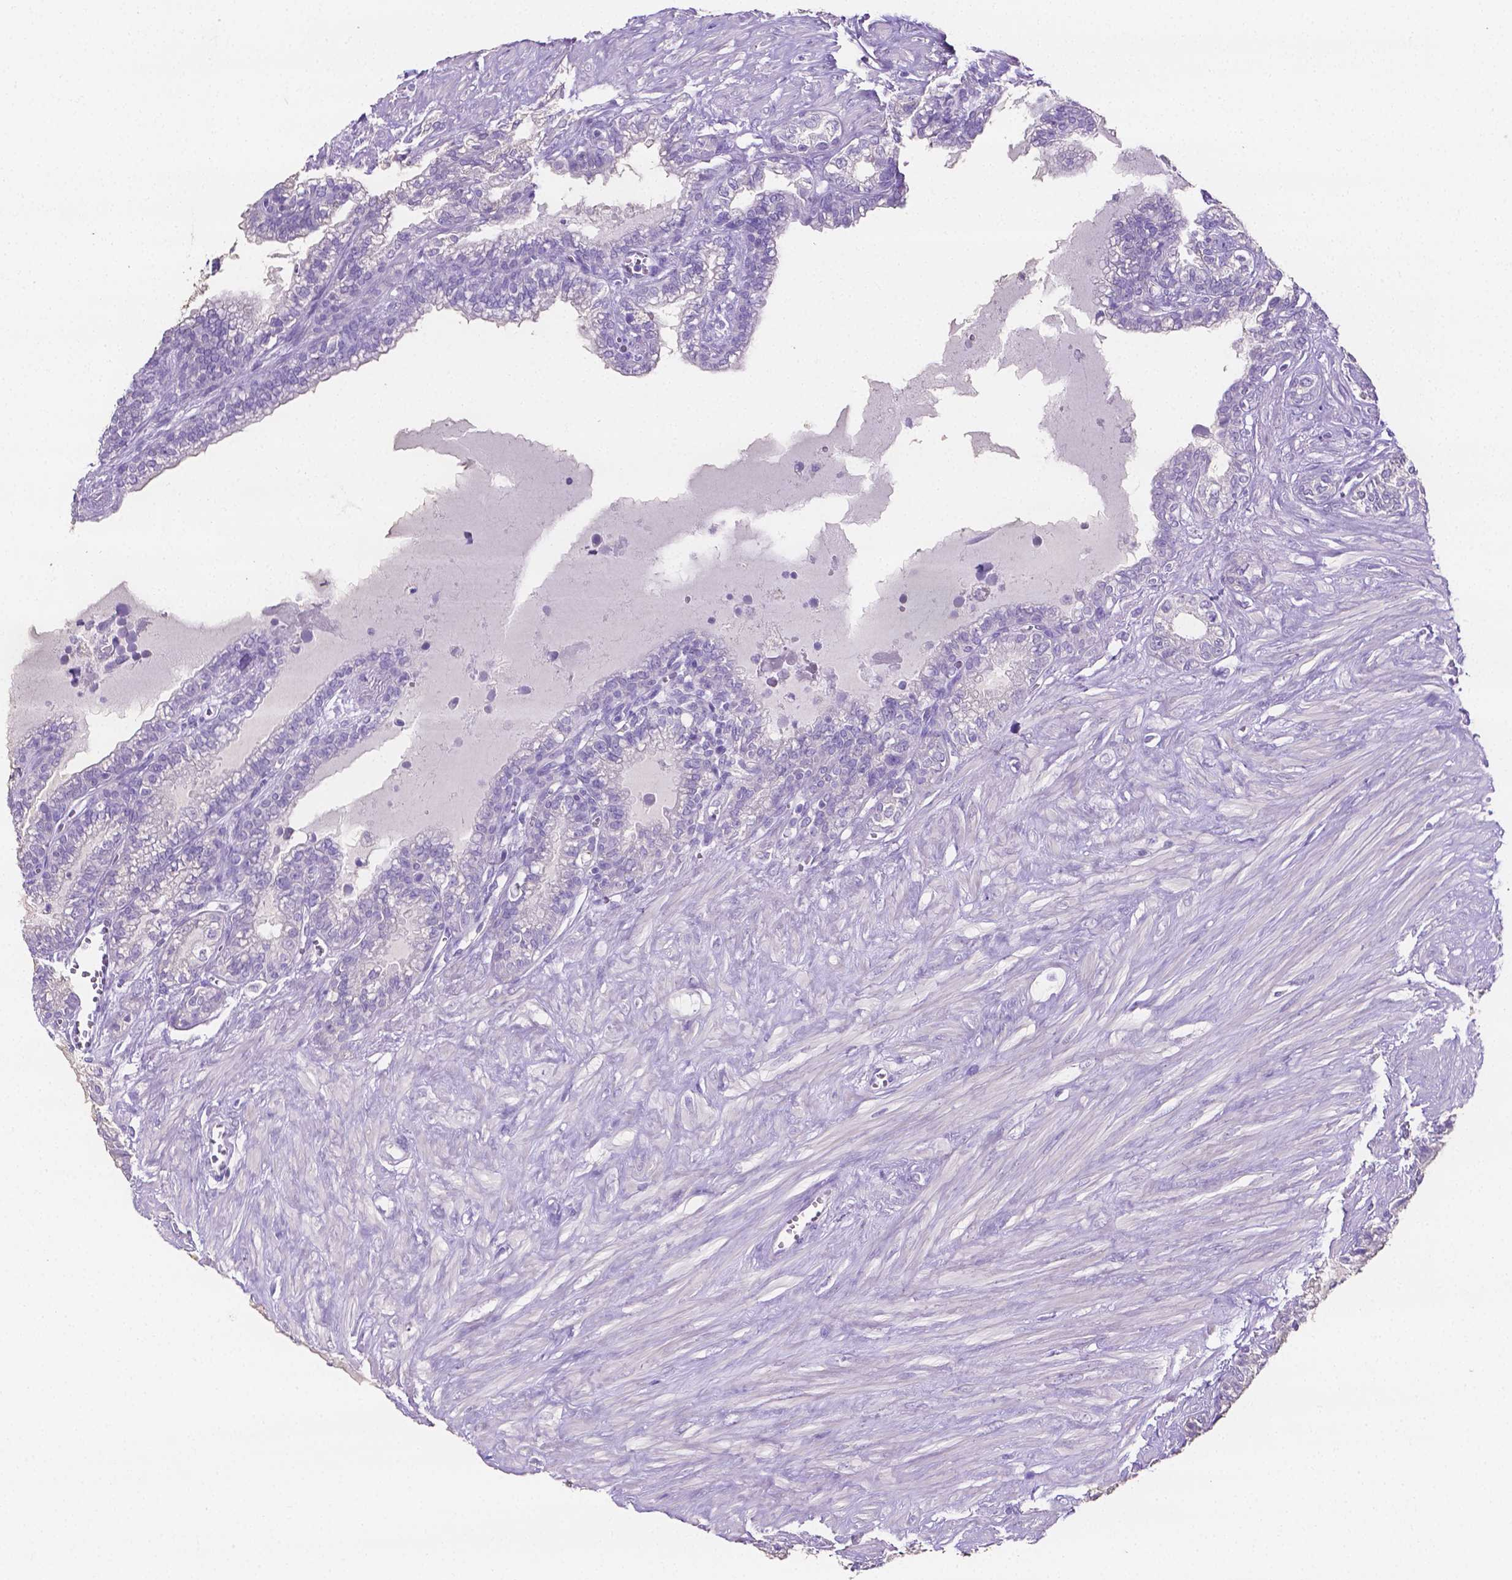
{"staining": {"intensity": "negative", "quantity": "none", "location": "none"}, "tissue": "seminal vesicle", "cell_type": "Glandular cells", "image_type": "normal", "snomed": [{"axis": "morphology", "description": "Normal tissue, NOS"}, {"axis": "morphology", "description": "Urothelial carcinoma, NOS"}, {"axis": "topography", "description": "Urinary bladder"}, {"axis": "topography", "description": "Seminal veicle"}], "caption": "DAB (3,3'-diaminobenzidine) immunohistochemical staining of benign human seminal vesicle reveals no significant staining in glandular cells. (Stains: DAB immunohistochemistry with hematoxylin counter stain, Microscopy: brightfield microscopy at high magnification).", "gene": "SLC22A2", "patient": {"sex": "male", "age": 76}}